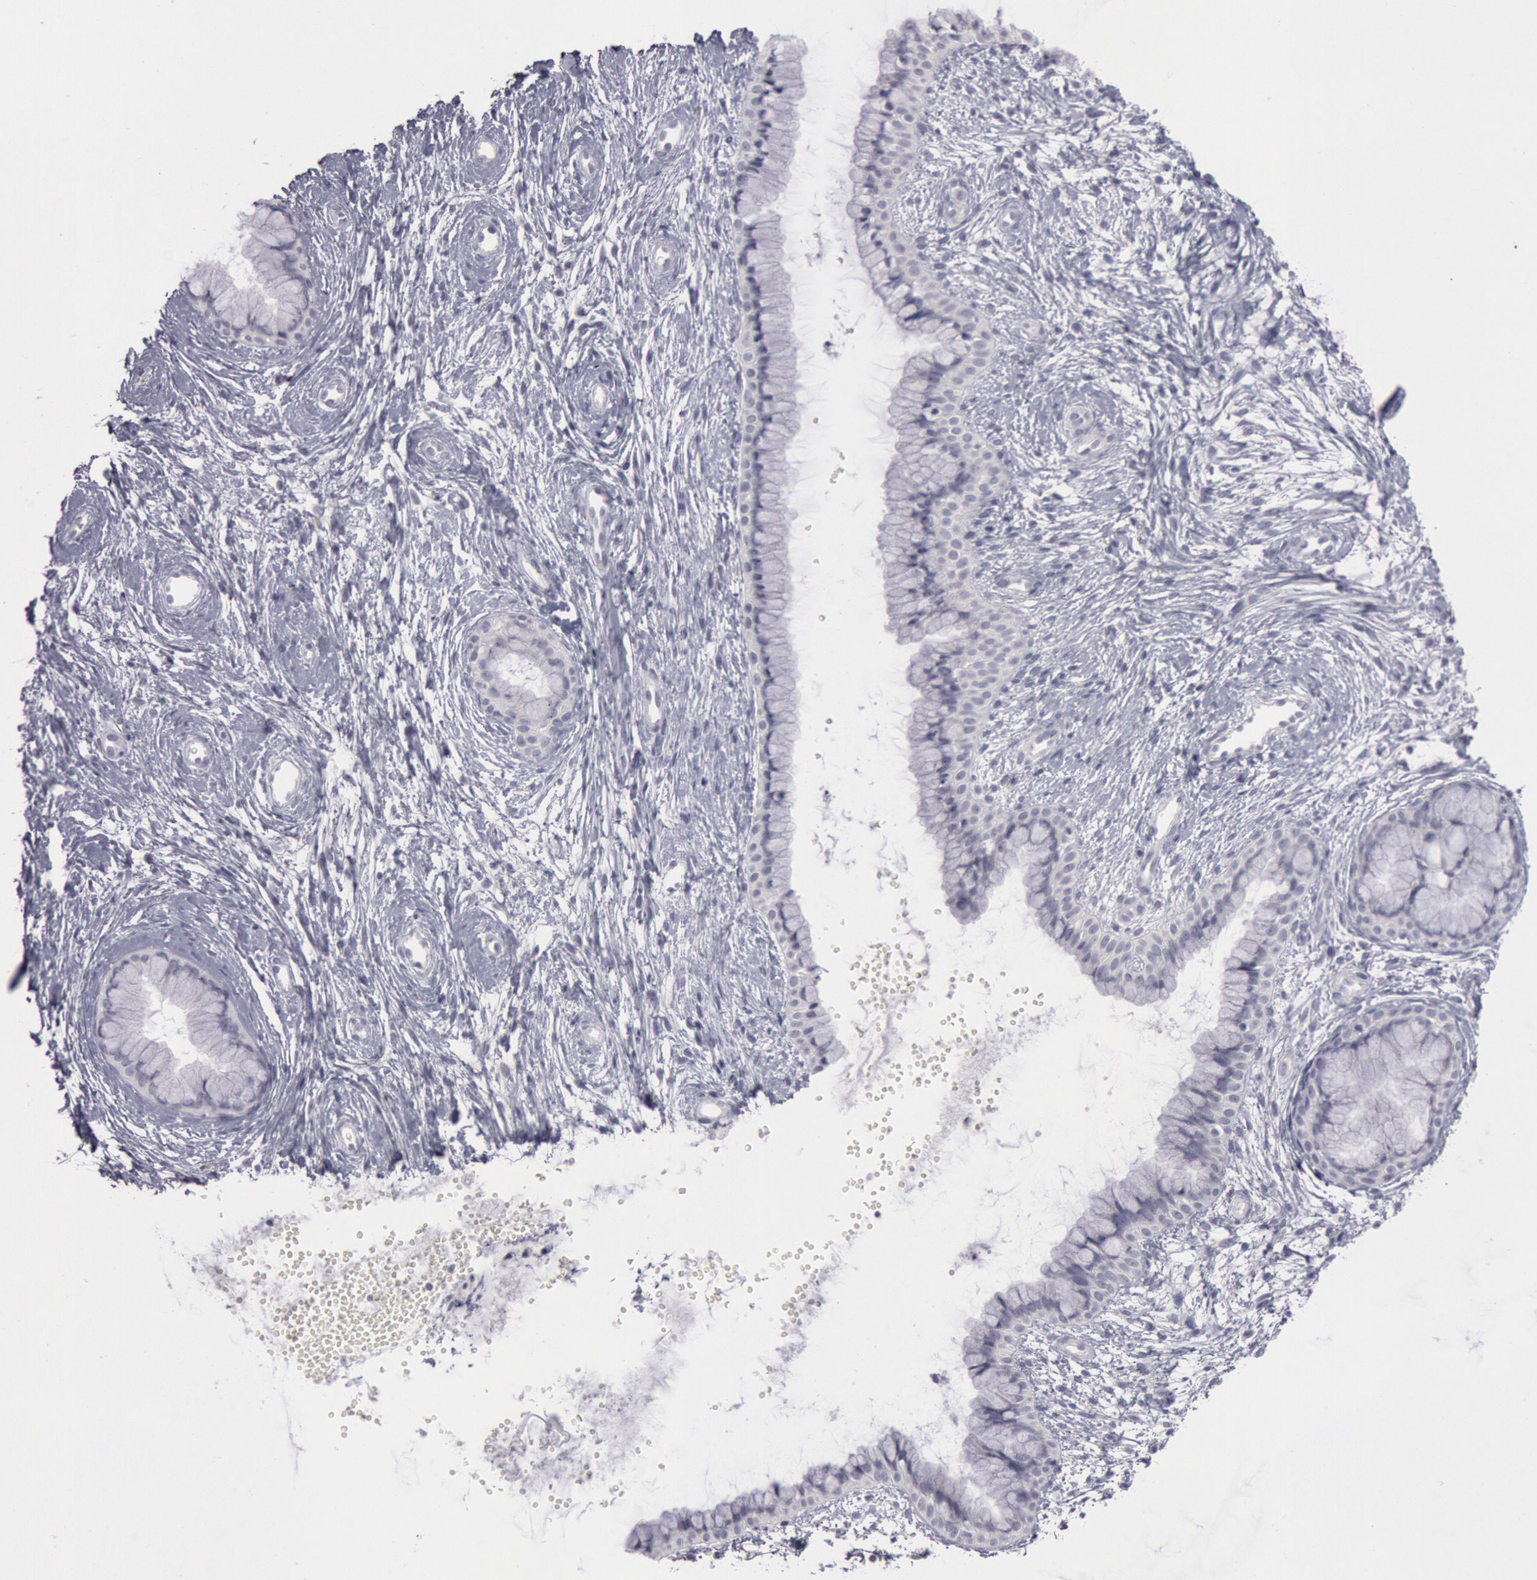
{"staining": {"intensity": "negative", "quantity": "none", "location": "none"}, "tissue": "cervix", "cell_type": "Glandular cells", "image_type": "normal", "snomed": [{"axis": "morphology", "description": "Normal tissue, NOS"}, {"axis": "topography", "description": "Cervix"}], "caption": "A high-resolution photomicrograph shows IHC staining of normal cervix, which exhibits no significant positivity in glandular cells.", "gene": "KRT16", "patient": {"sex": "female", "age": 39}}